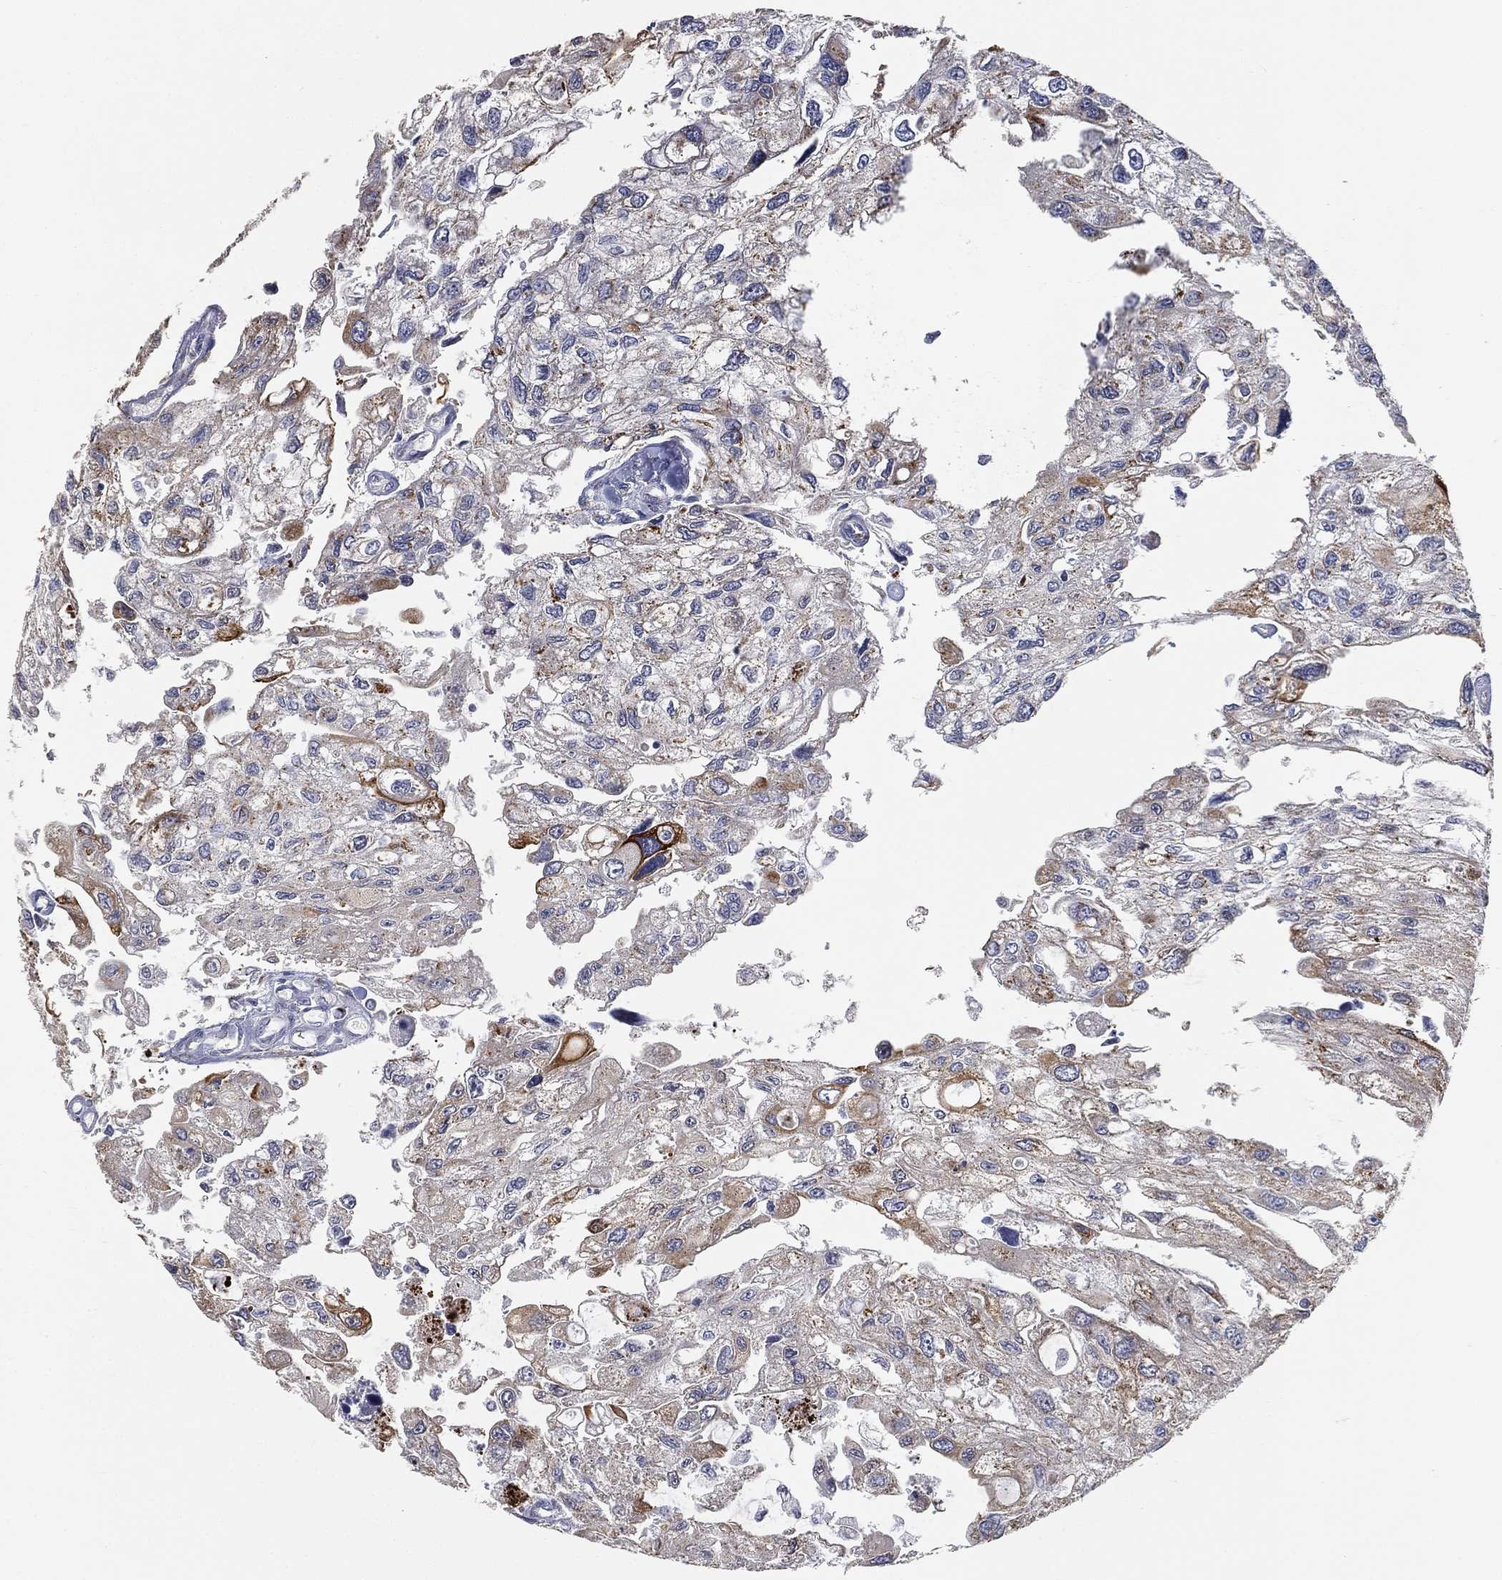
{"staining": {"intensity": "moderate", "quantity": "25%-75%", "location": "cytoplasmic/membranous"}, "tissue": "urothelial cancer", "cell_type": "Tumor cells", "image_type": "cancer", "snomed": [{"axis": "morphology", "description": "Urothelial carcinoma, High grade"}, {"axis": "topography", "description": "Urinary bladder"}], "caption": "Immunohistochemical staining of human urothelial carcinoma (high-grade) demonstrates medium levels of moderate cytoplasmic/membranous staining in about 25%-75% of tumor cells. The staining was performed using DAB (3,3'-diaminobenzidine) to visualize the protein expression in brown, while the nuclei were stained in blue with hematoxylin (Magnification: 20x).", "gene": "TICAM1", "patient": {"sex": "male", "age": 59}}